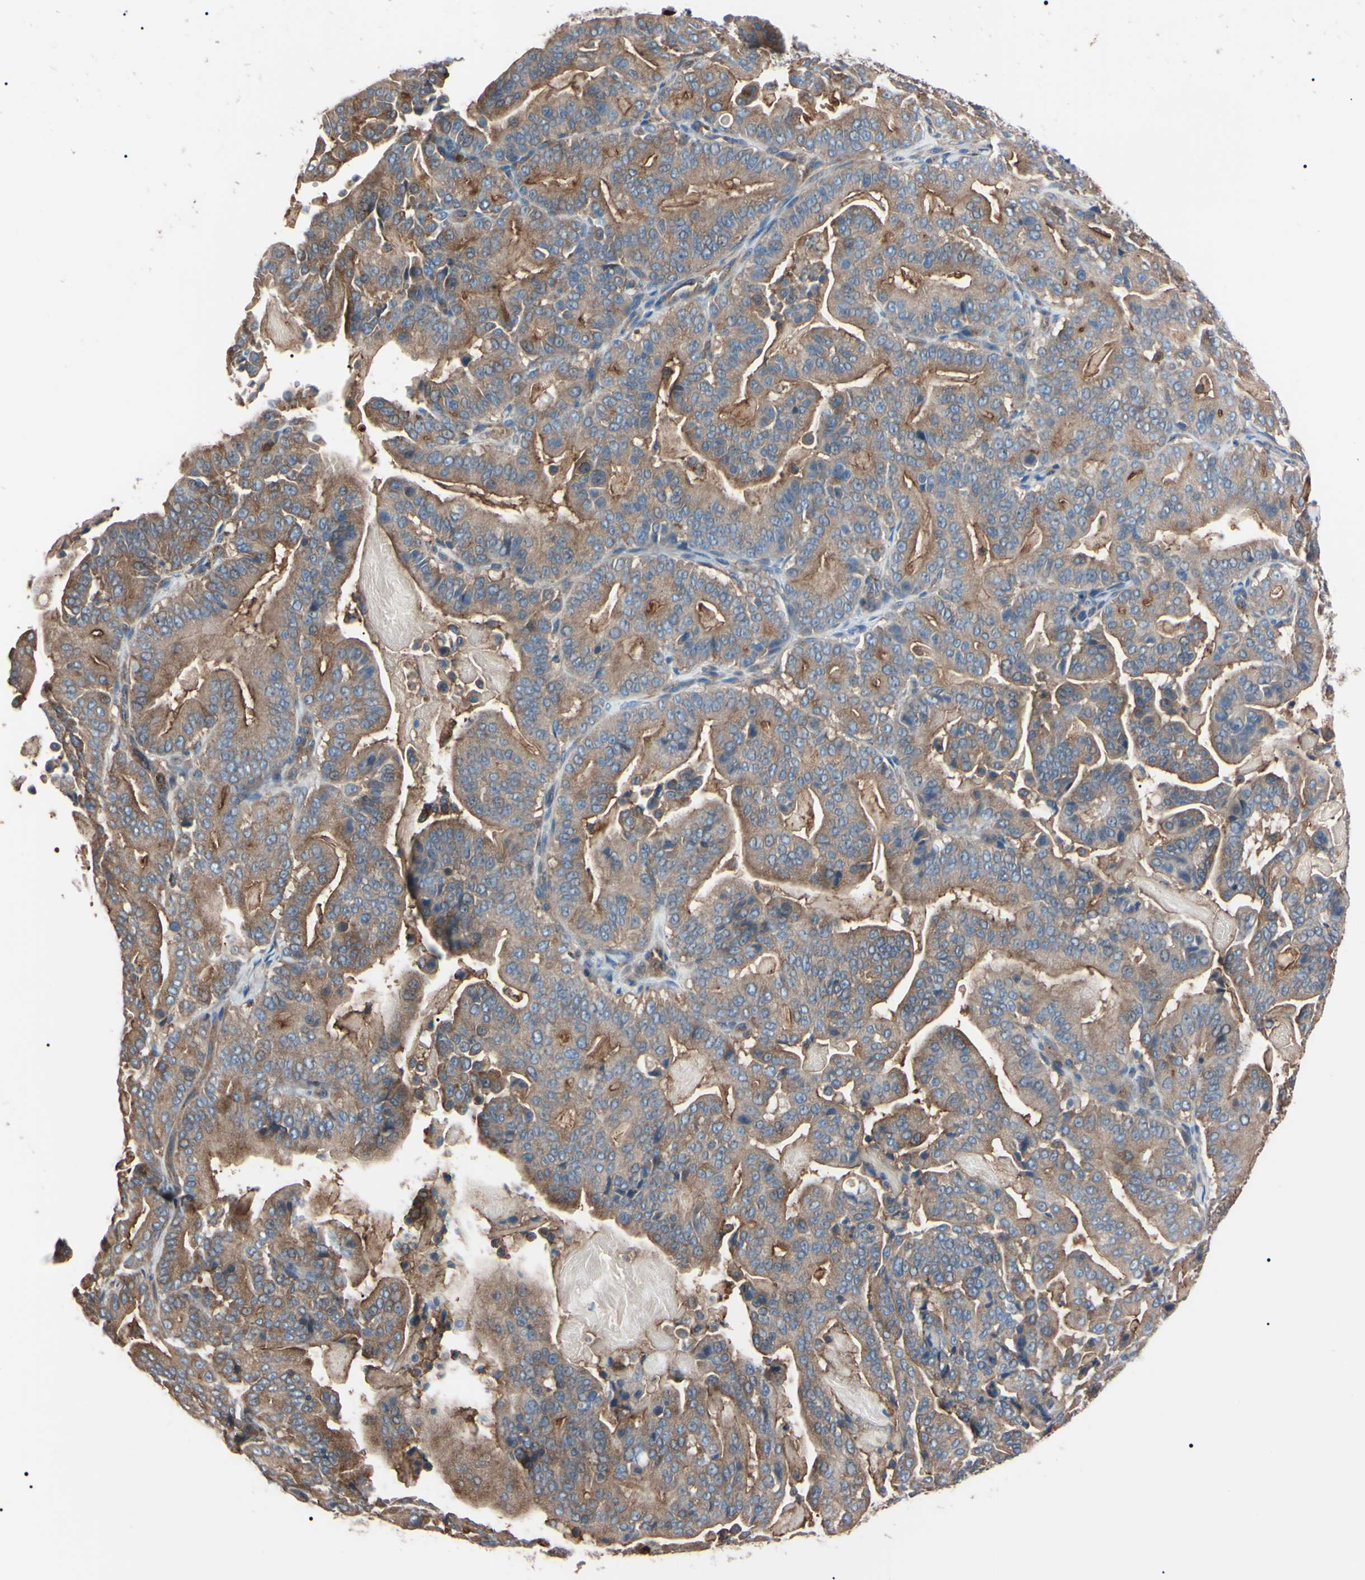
{"staining": {"intensity": "moderate", "quantity": ">75%", "location": "cytoplasmic/membranous"}, "tissue": "pancreatic cancer", "cell_type": "Tumor cells", "image_type": "cancer", "snomed": [{"axis": "morphology", "description": "Adenocarcinoma, NOS"}, {"axis": "topography", "description": "Pancreas"}], "caption": "The photomicrograph exhibits a brown stain indicating the presence of a protein in the cytoplasmic/membranous of tumor cells in pancreatic cancer (adenocarcinoma).", "gene": "PRKACA", "patient": {"sex": "male", "age": 63}}